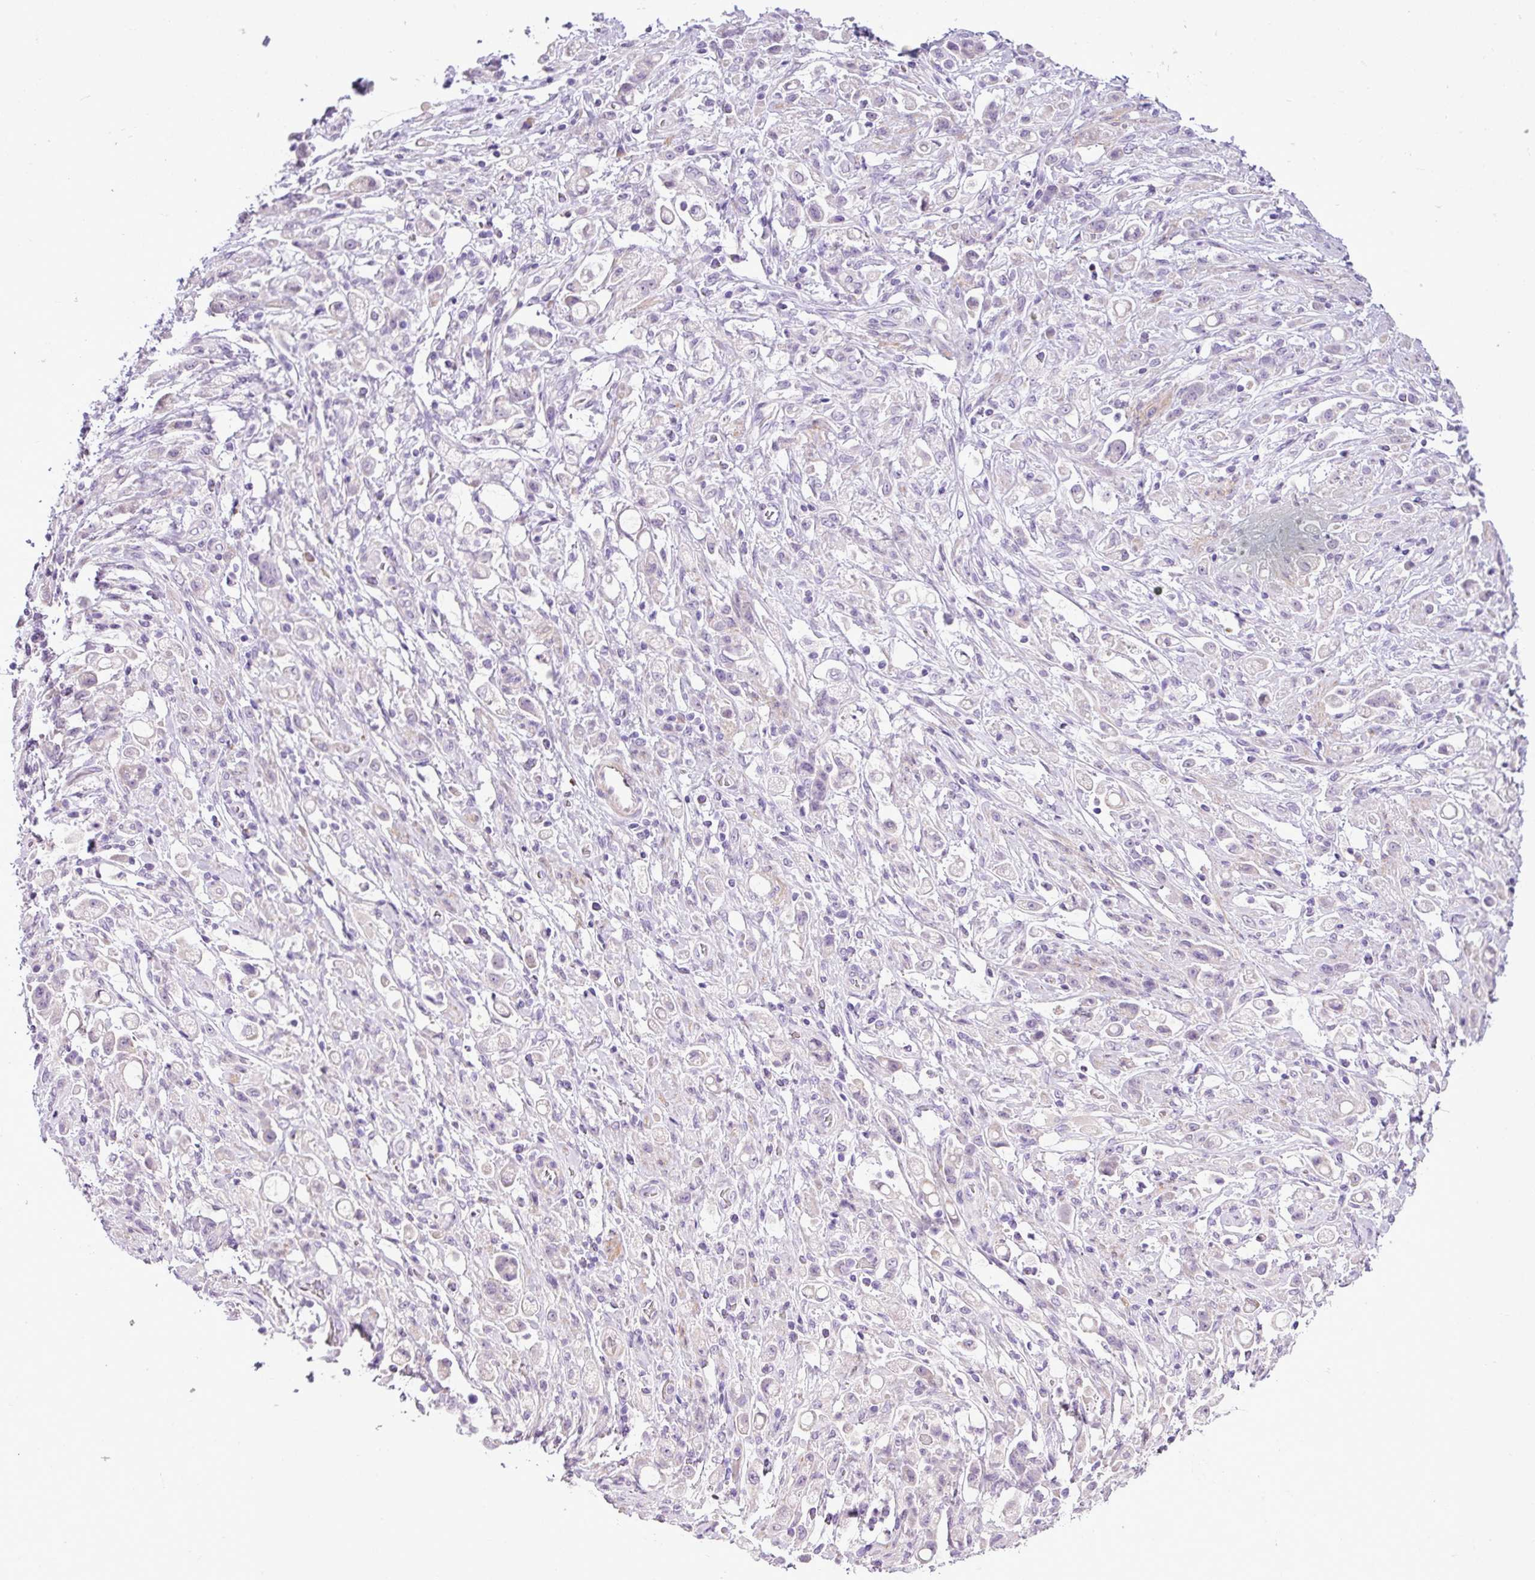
{"staining": {"intensity": "negative", "quantity": "none", "location": "none"}, "tissue": "stomach cancer", "cell_type": "Tumor cells", "image_type": "cancer", "snomed": [{"axis": "morphology", "description": "Adenocarcinoma, NOS"}, {"axis": "topography", "description": "Stomach"}], "caption": "The image exhibits no staining of tumor cells in stomach adenocarcinoma.", "gene": "MOCS3", "patient": {"sex": "female", "age": 60}}